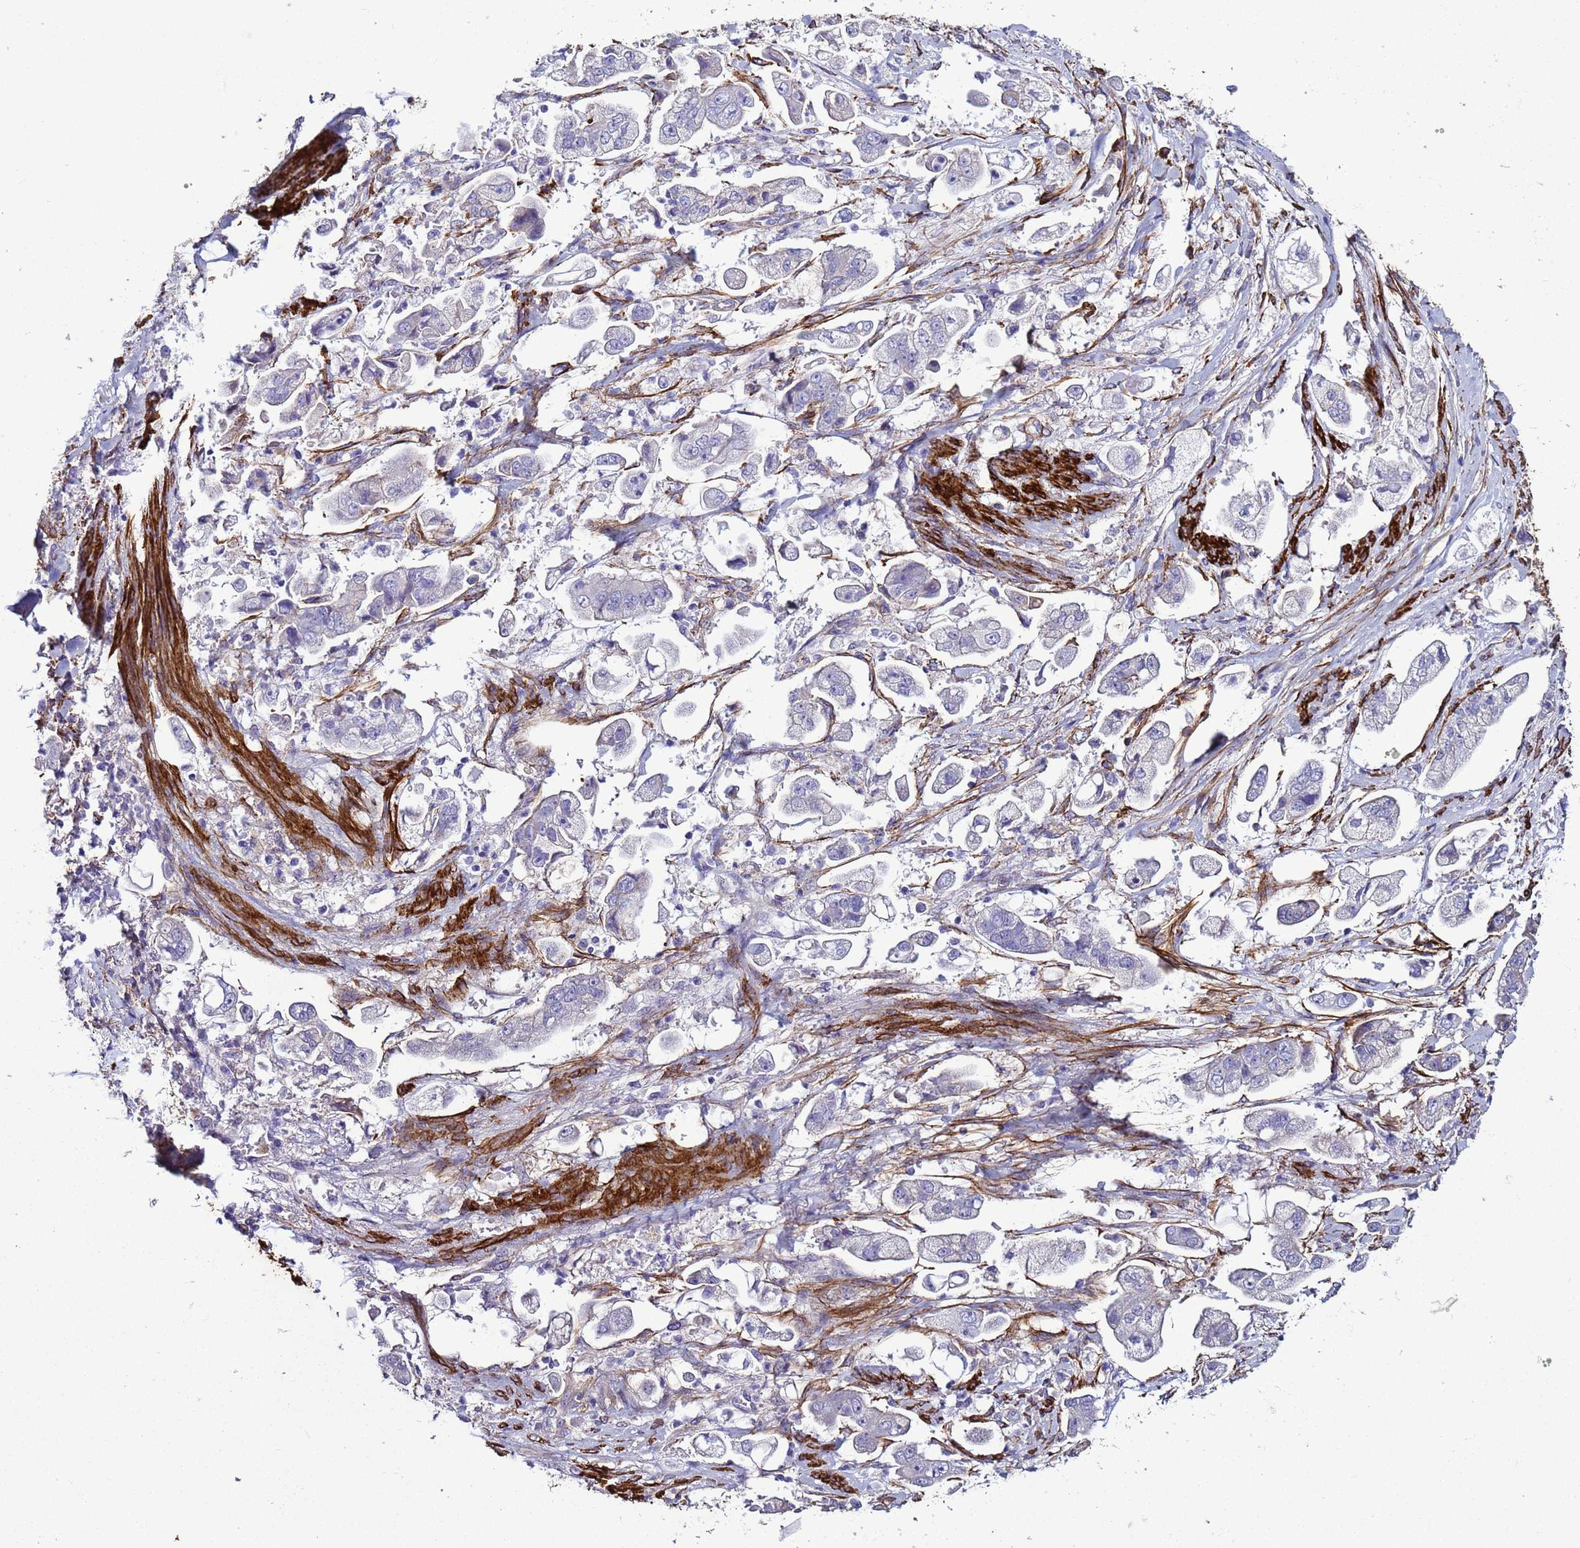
{"staining": {"intensity": "negative", "quantity": "none", "location": "none"}, "tissue": "stomach cancer", "cell_type": "Tumor cells", "image_type": "cancer", "snomed": [{"axis": "morphology", "description": "Adenocarcinoma, NOS"}, {"axis": "topography", "description": "Stomach"}], "caption": "Tumor cells are negative for brown protein staining in adenocarcinoma (stomach).", "gene": "RABL2B", "patient": {"sex": "male", "age": 62}}